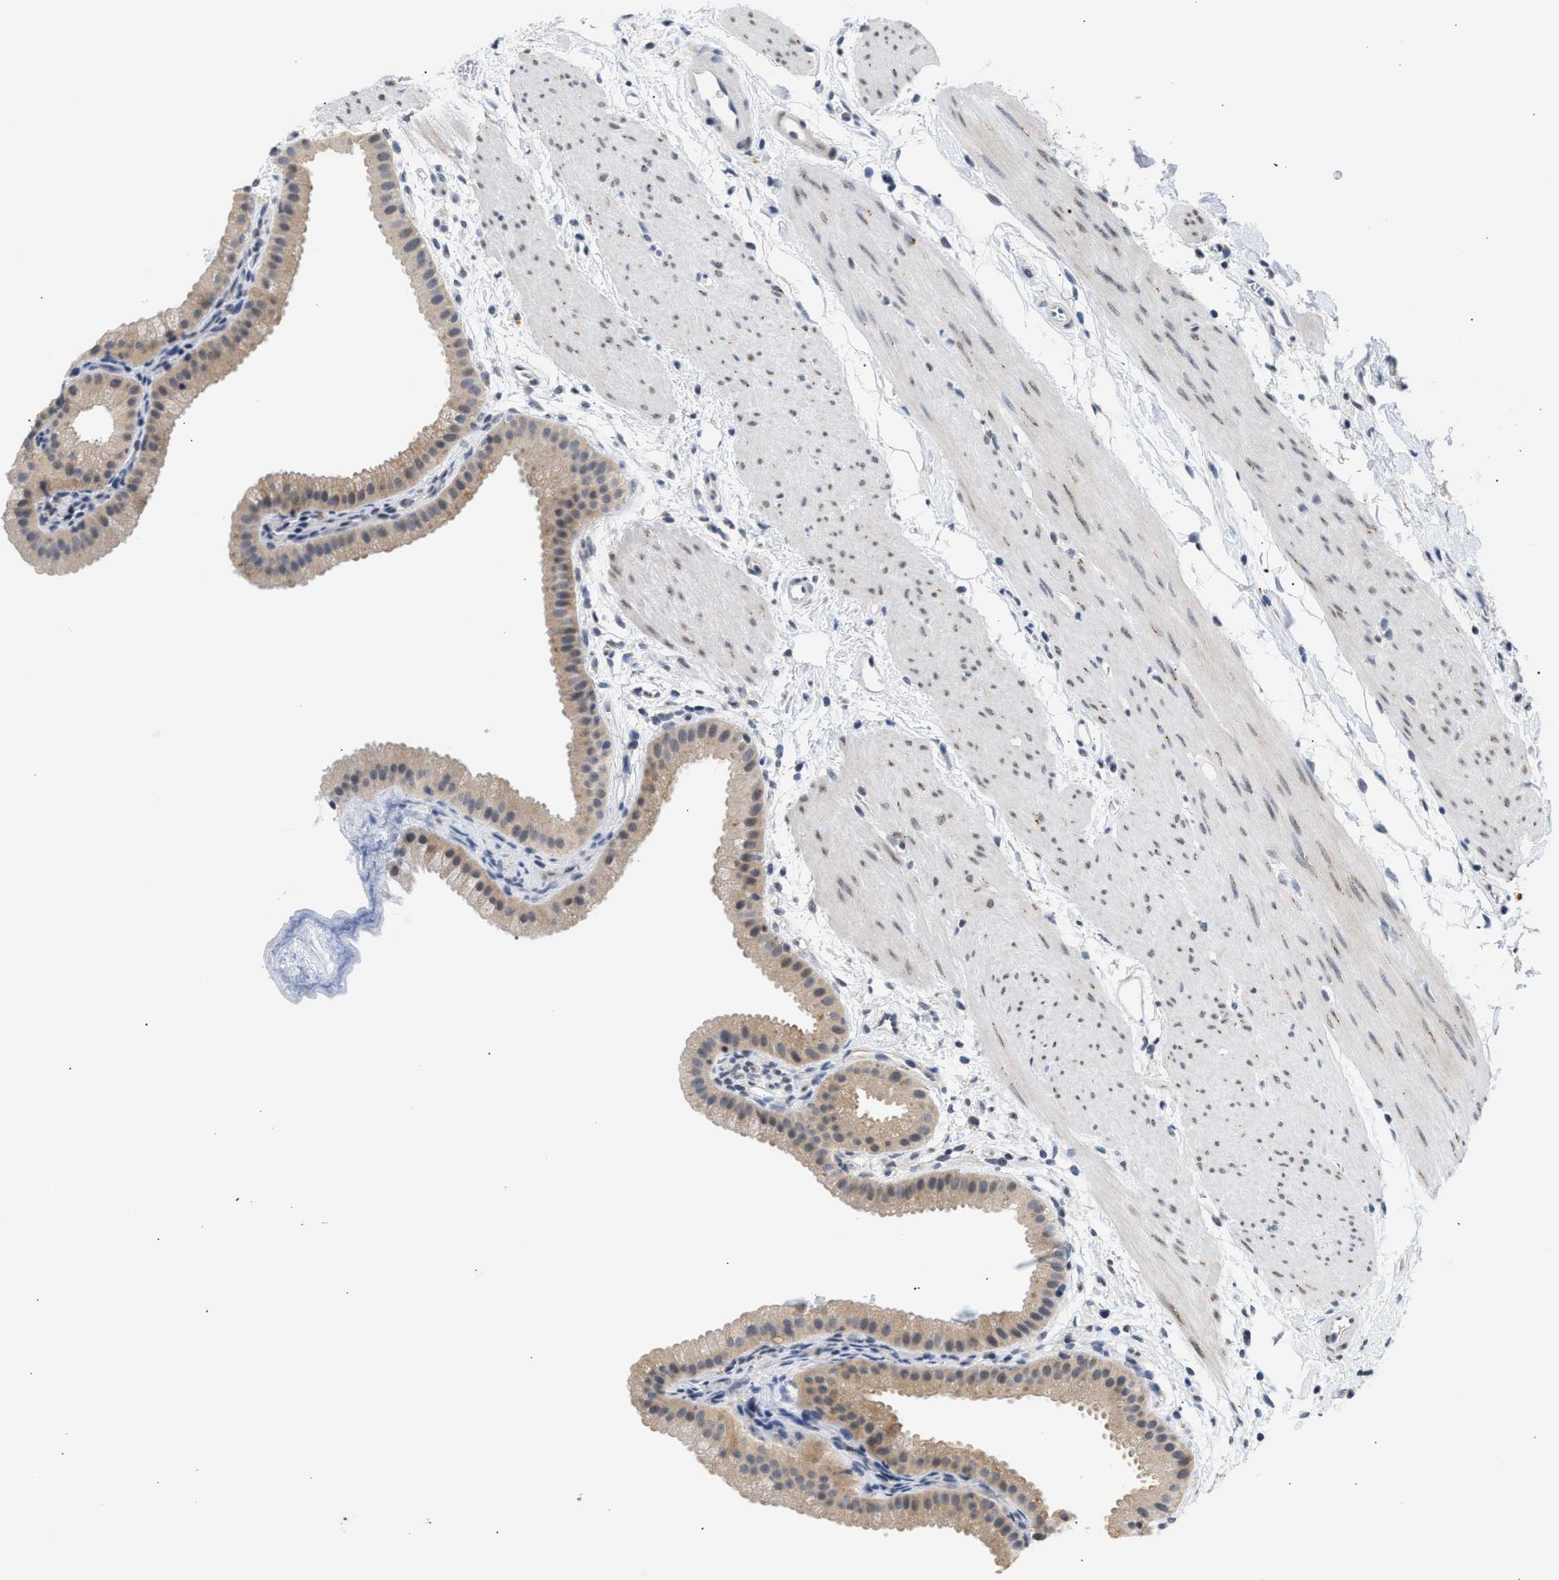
{"staining": {"intensity": "weak", "quantity": ">75%", "location": "cytoplasmic/membranous"}, "tissue": "gallbladder", "cell_type": "Glandular cells", "image_type": "normal", "snomed": [{"axis": "morphology", "description": "Normal tissue, NOS"}, {"axis": "topography", "description": "Gallbladder"}], "caption": "This histopathology image displays immunohistochemistry staining of benign human gallbladder, with low weak cytoplasmic/membranous staining in approximately >75% of glandular cells.", "gene": "PPM1L", "patient": {"sex": "female", "age": 64}}